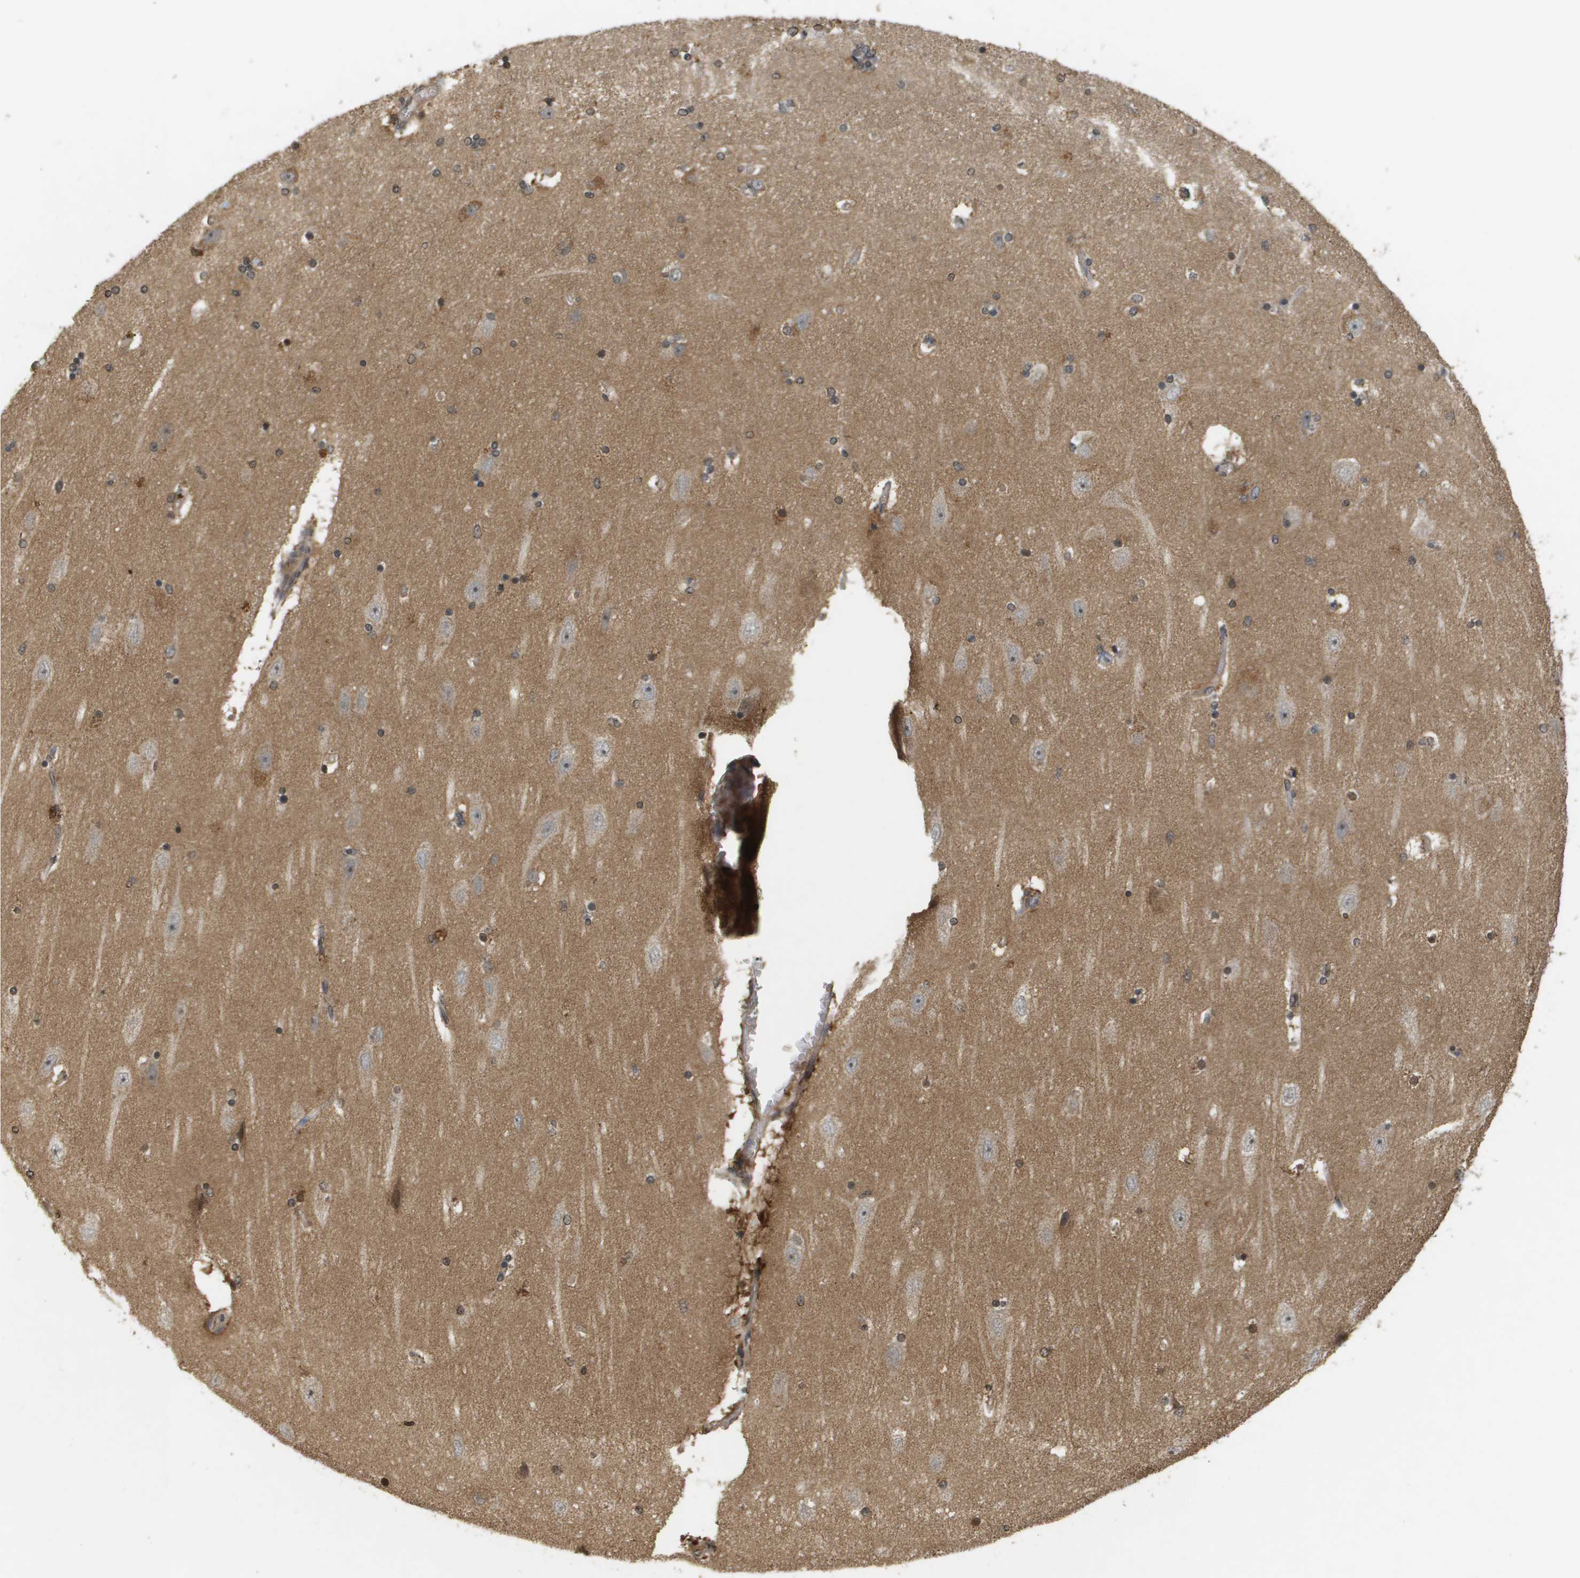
{"staining": {"intensity": "moderate", "quantity": "25%-75%", "location": "nuclear"}, "tissue": "hippocampus", "cell_type": "Glial cells", "image_type": "normal", "snomed": [{"axis": "morphology", "description": "Normal tissue, NOS"}, {"axis": "topography", "description": "Hippocampus"}], "caption": "Glial cells demonstrate moderate nuclear expression in about 25%-75% of cells in unremarkable hippocampus.", "gene": "RAB21", "patient": {"sex": "female", "age": 54}}